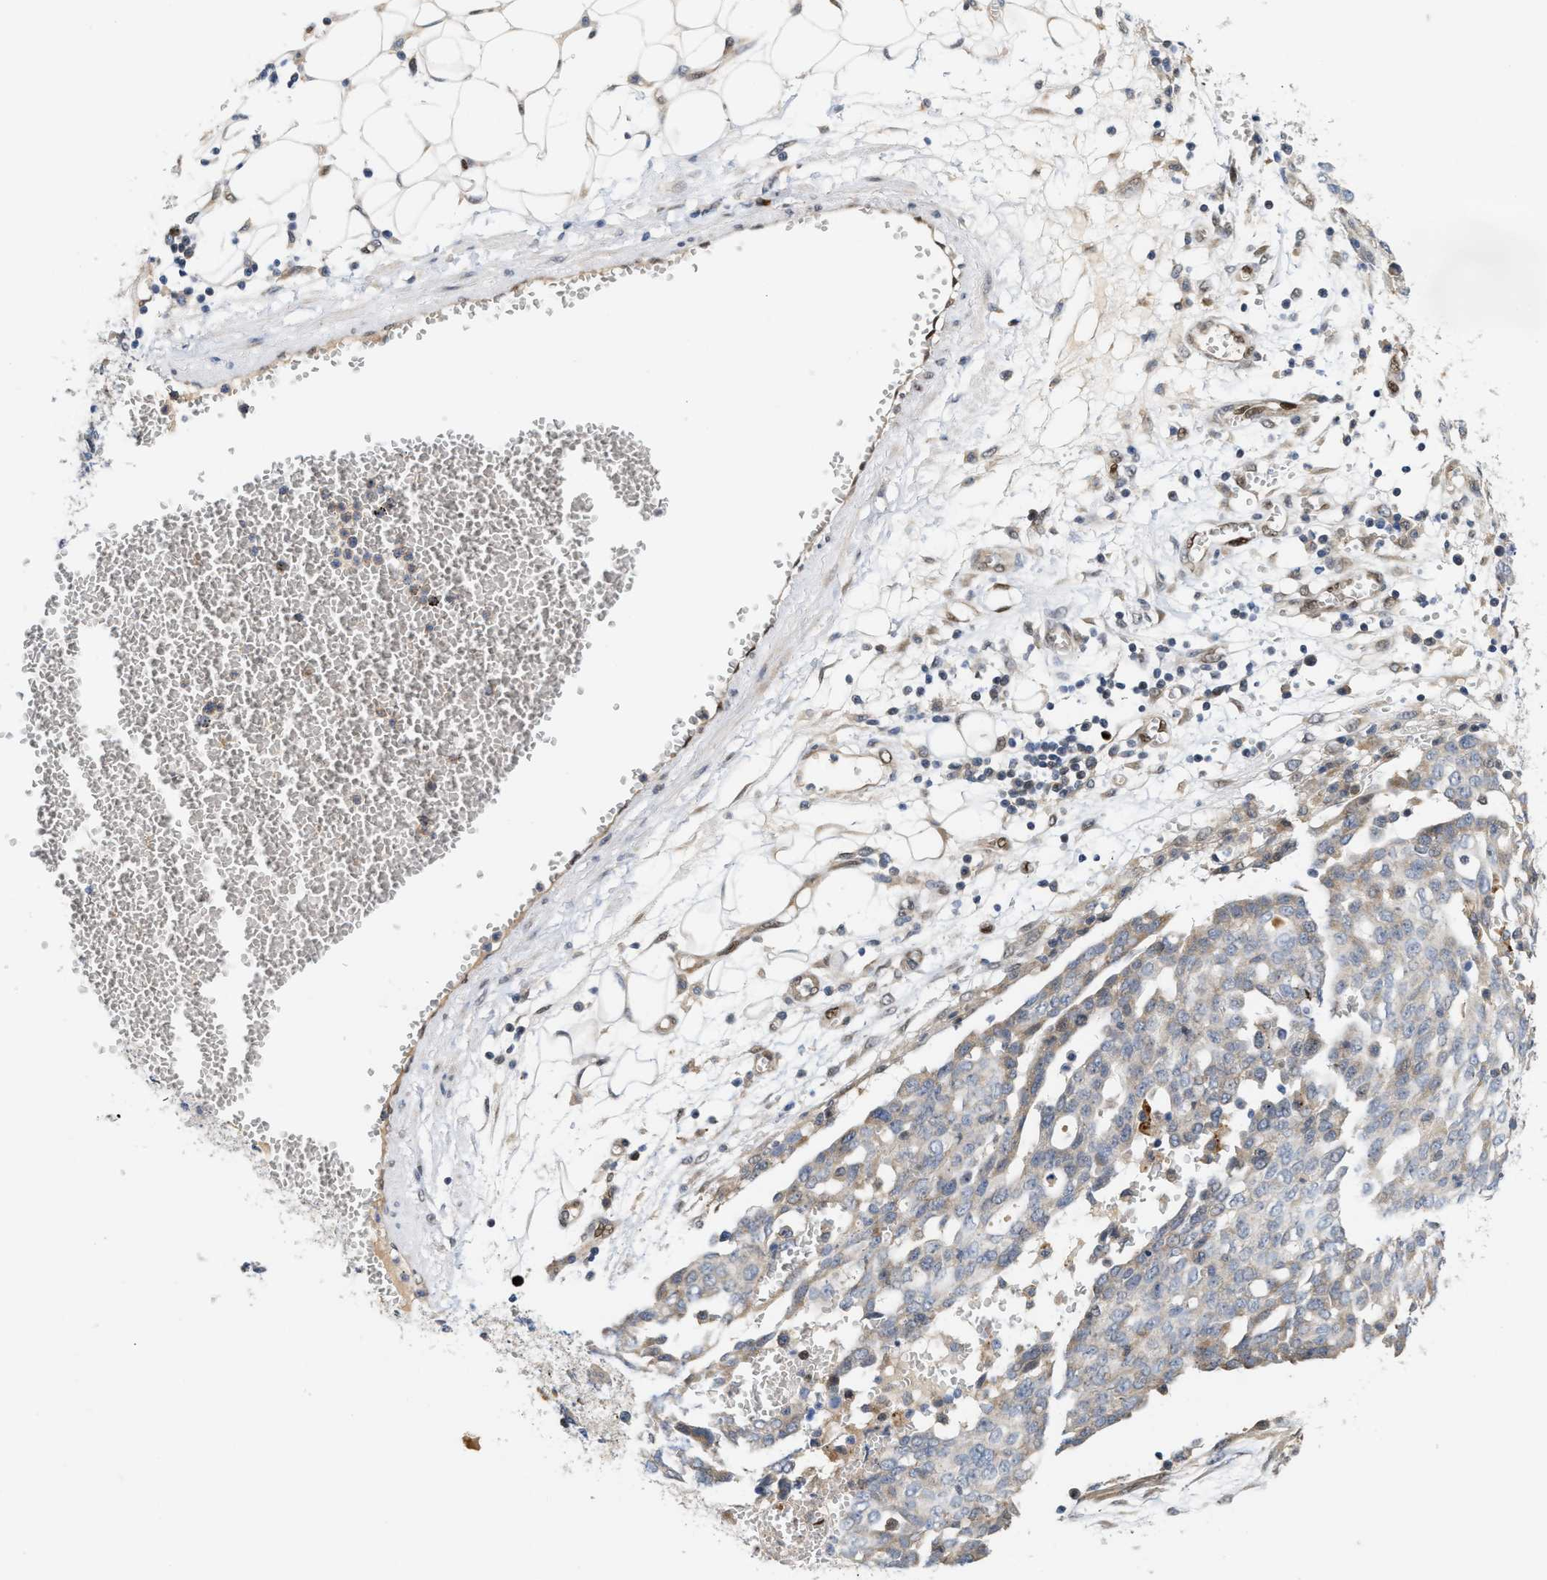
{"staining": {"intensity": "weak", "quantity": "<25%", "location": "cytoplasmic/membranous"}, "tissue": "ovarian cancer", "cell_type": "Tumor cells", "image_type": "cancer", "snomed": [{"axis": "morphology", "description": "Cystadenocarcinoma, serous, NOS"}, {"axis": "topography", "description": "Soft tissue"}, {"axis": "topography", "description": "Ovary"}], "caption": "Immunohistochemical staining of ovarian cancer demonstrates no significant staining in tumor cells.", "gene": "TCF4", "patient": {"sex": "female", "age": 57}}